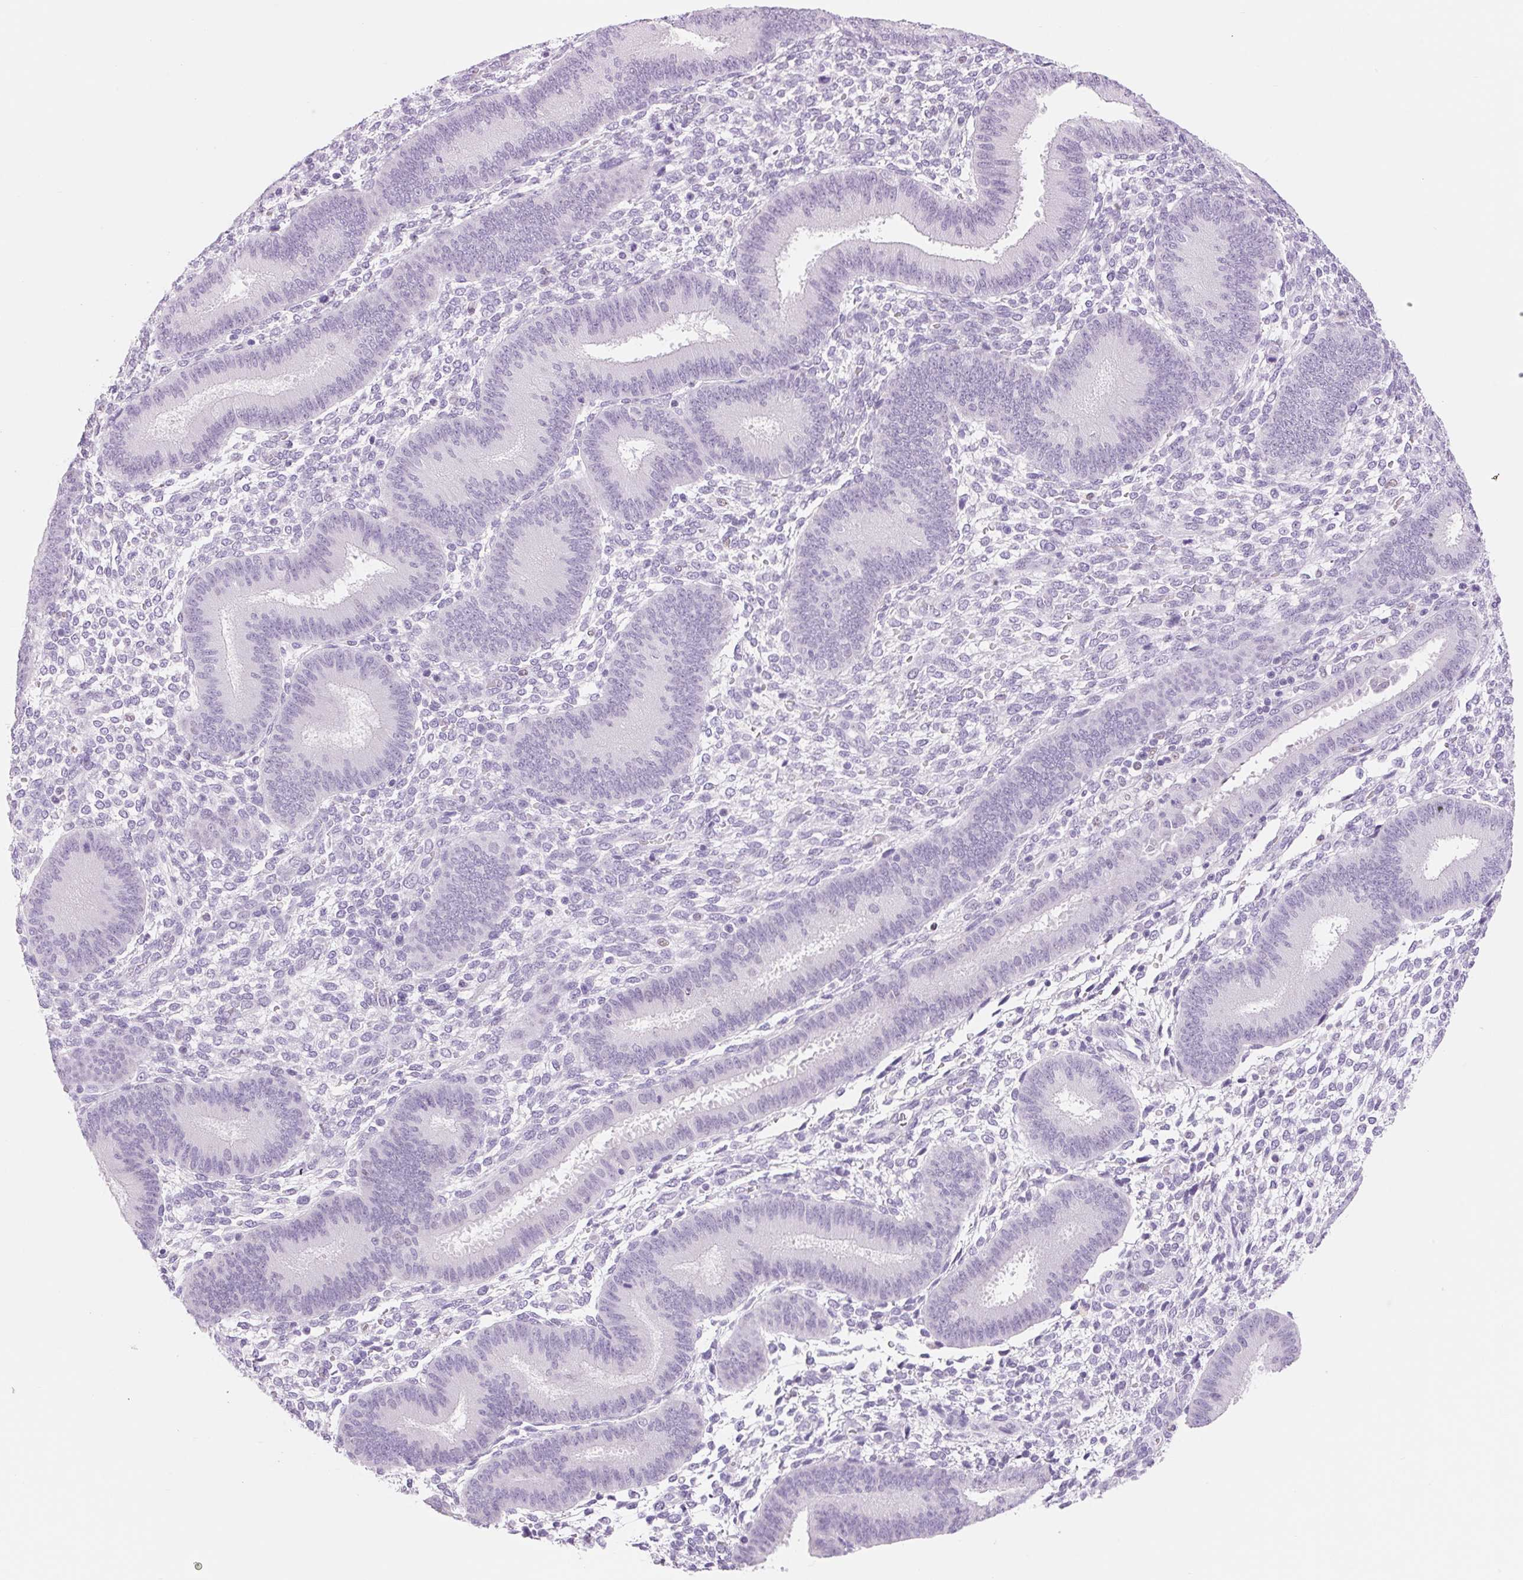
{"staining": {"intensity": "negative", "quantity": "none", "location": "none"}, "tissue": "endometrium", "cell_type": "Cells in endometrial stroma", "image_type": "normal", "snomed": [{"axis": "morphology", "description": "Normal tissue, NOS"}, {"axis": "topography", "description": "Endometrium"}], "caption": "DAB immunohistochemical staining of normal endometrium exhibits no significant positivity in cells in endometrial stroma. The staining was performed using DAB to visualize the protein expression in brown, while the nuclei were stained in blue with hematoxylin (Magnification: 20x).", "gene": "ASGR2", "patient": {"sex": "female", "age": 39}}